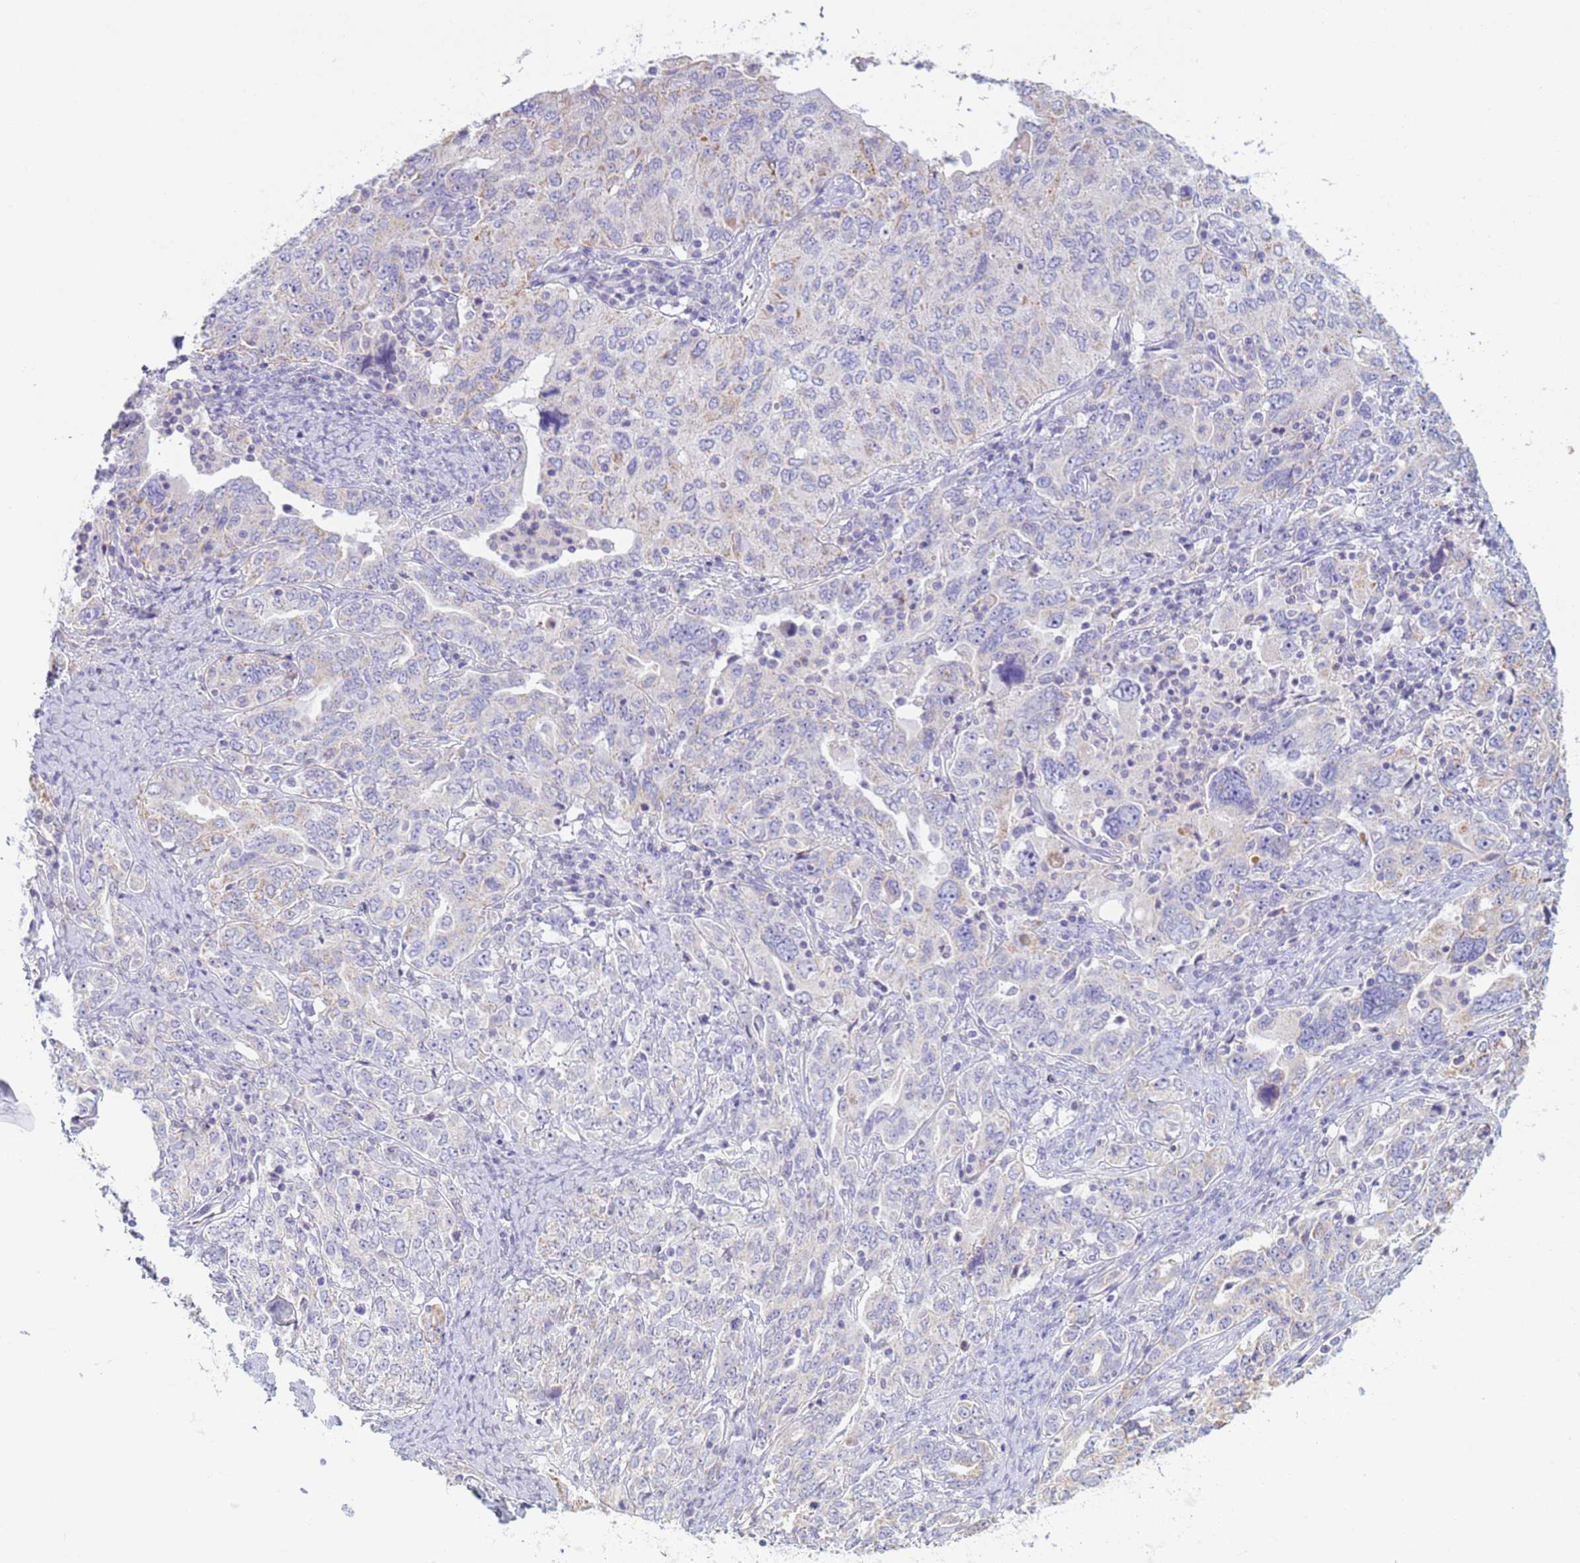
{"staining": {"intensity": "negative", "quantity": "none", "location": "none"}, "tissue": "ovarian cancer", "cell_type": "Tumor cells", "image_type": "cancer", "snomed": [{"axis": "morphology", "description": "Carcinoma, endometroid"}, {"axis": "topography", "description": "Ovary"}], "caption": "Immunohistochemistry photomicrograph of neoplastic tissue: ovarian cancer (endometroid carcinoma) stained with DAB reveals no significant protein positivity in tumor cells.", "gene": "CR1", "patient": {"sex": "female", "age": 62}}